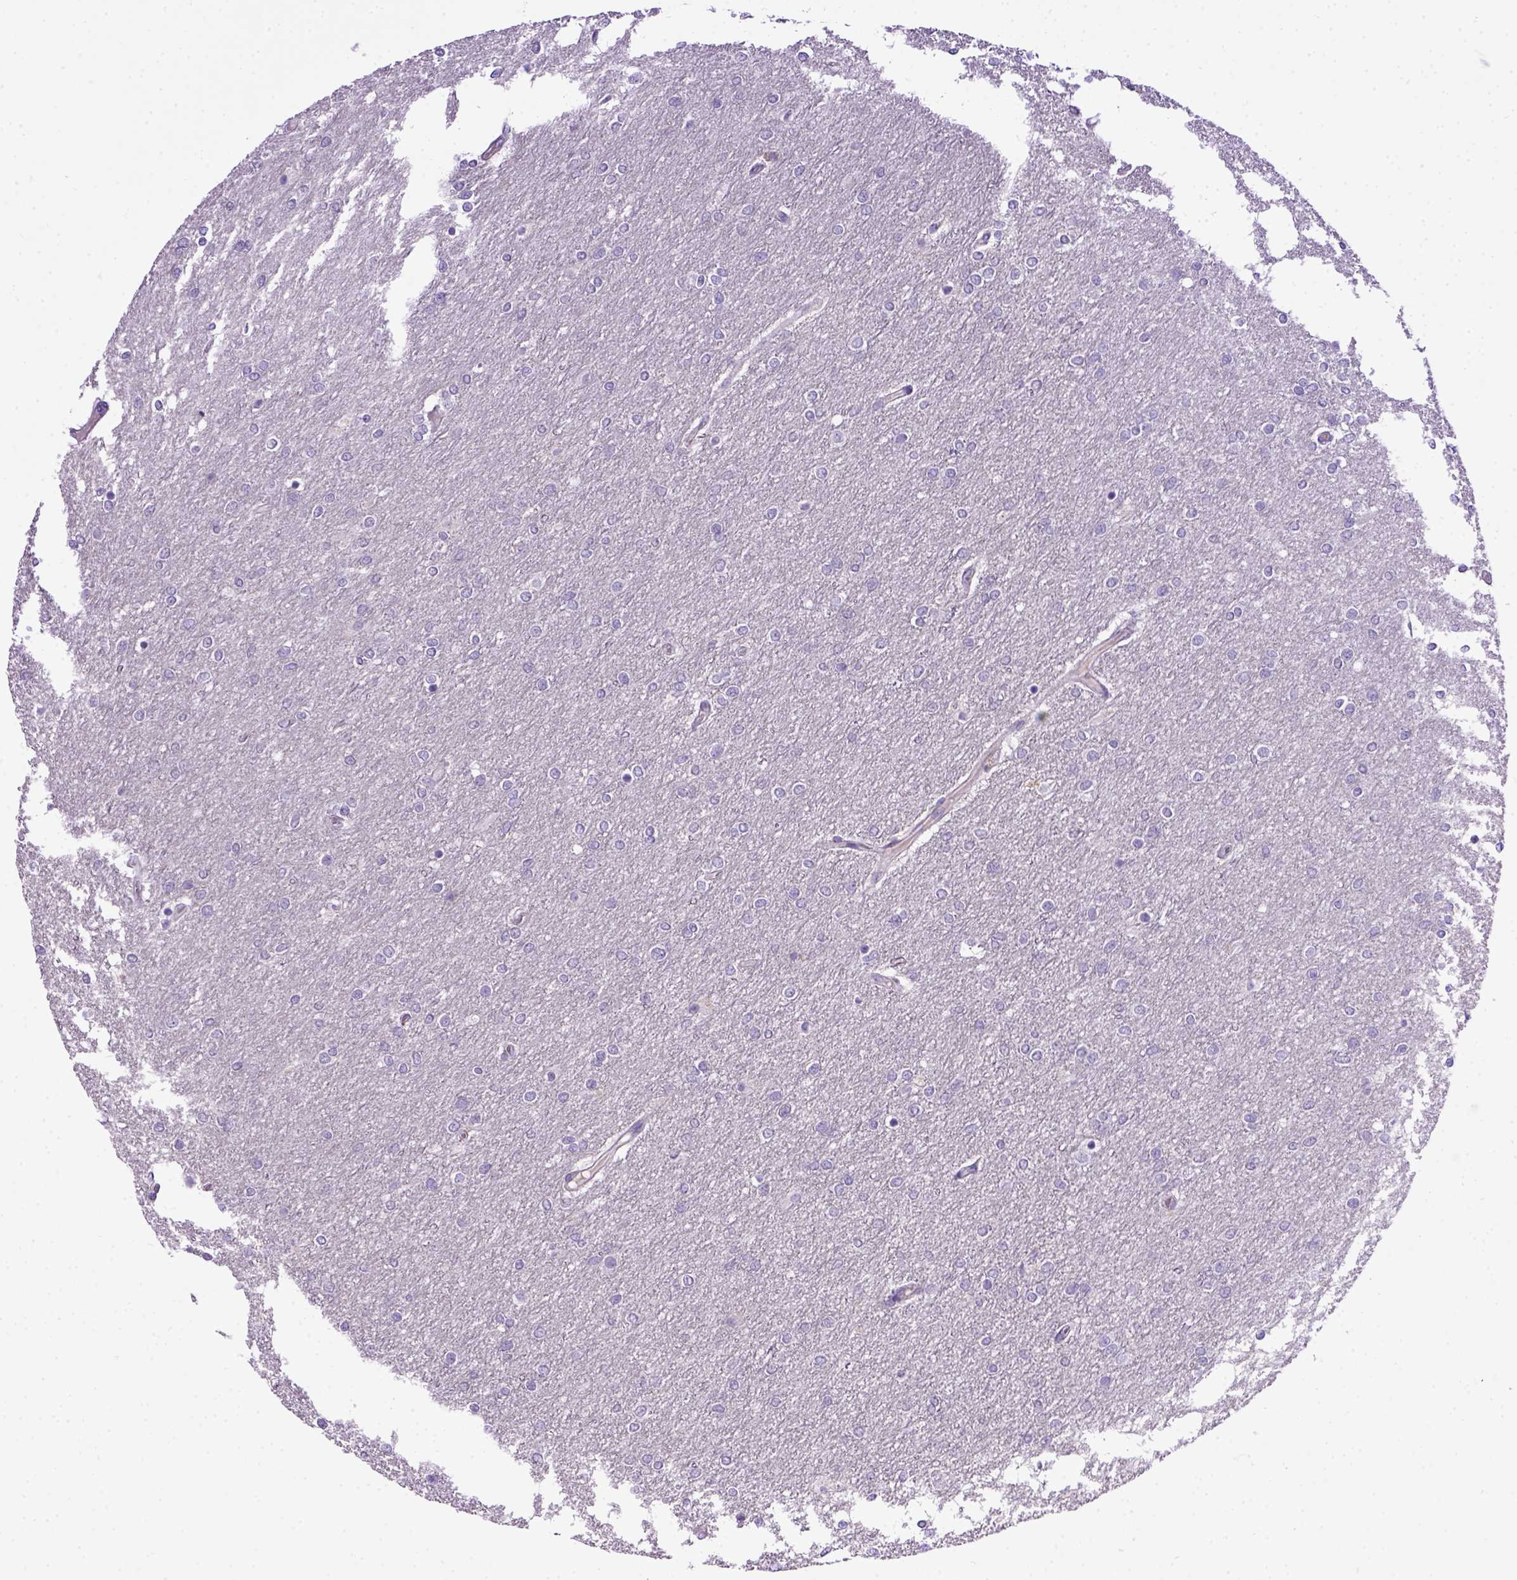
{"staining": {"intensity": "negative", "quantity": "none", "location": "none"}, "tissue": "glioma", "cell_type": "Tumor cells", "image_type": "cancer", "snomed": [{"axis": "morphology", "description": "Glioma, malignant, High grade"}, {"axis": "topography", "description": "Brain"}], "caption": "High magnification brightfield microscopy of malignant high-grade glioma stained with DAB (3,3'-diaminobenzidine) (brown) and counterstained with hematoxylin (blue): tumor cells show no significant staining.", "gene": "CDH1", "patient": {"sex": "female", "age": 61}}